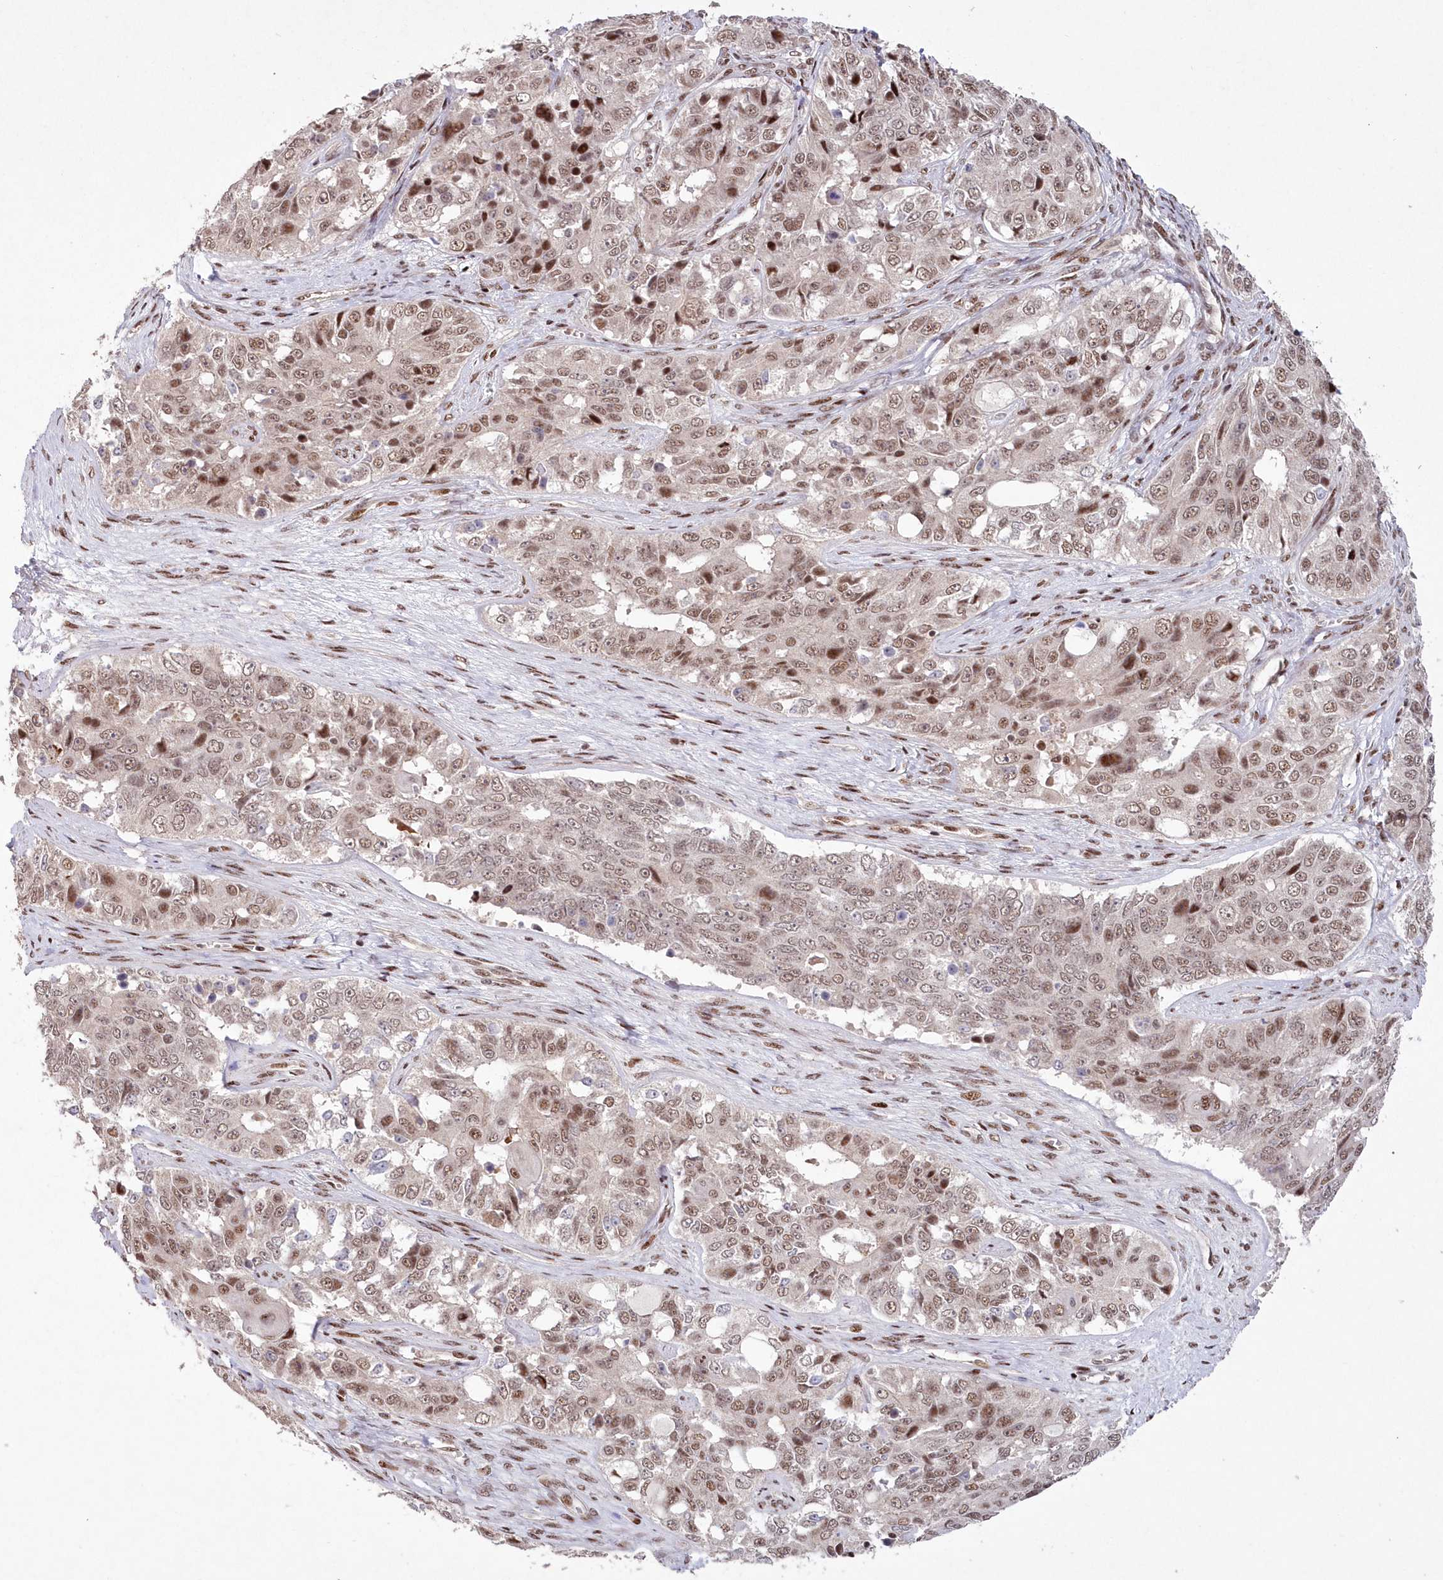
{"staining": {"intensity": "moderate", "quantity": ">75%", "location": "nuclear"}, "tissue": "ovarian cancer", "cell_type": "Tumor cells", "image_type": "cancer", "snomed": [{"axis": "morphology", "description": "Carcinoma, endometroid"}, {"axis": "topography", "description": "Ovary"}], "caption": "Immunohistochemical staining of human endometroid carcinoma (ovarian) exhibits moderate nuclear protein positivity in about >75% of tumor cells.", "gene": "WBP1L", "patient": {"sex": "female", "age": 51}}